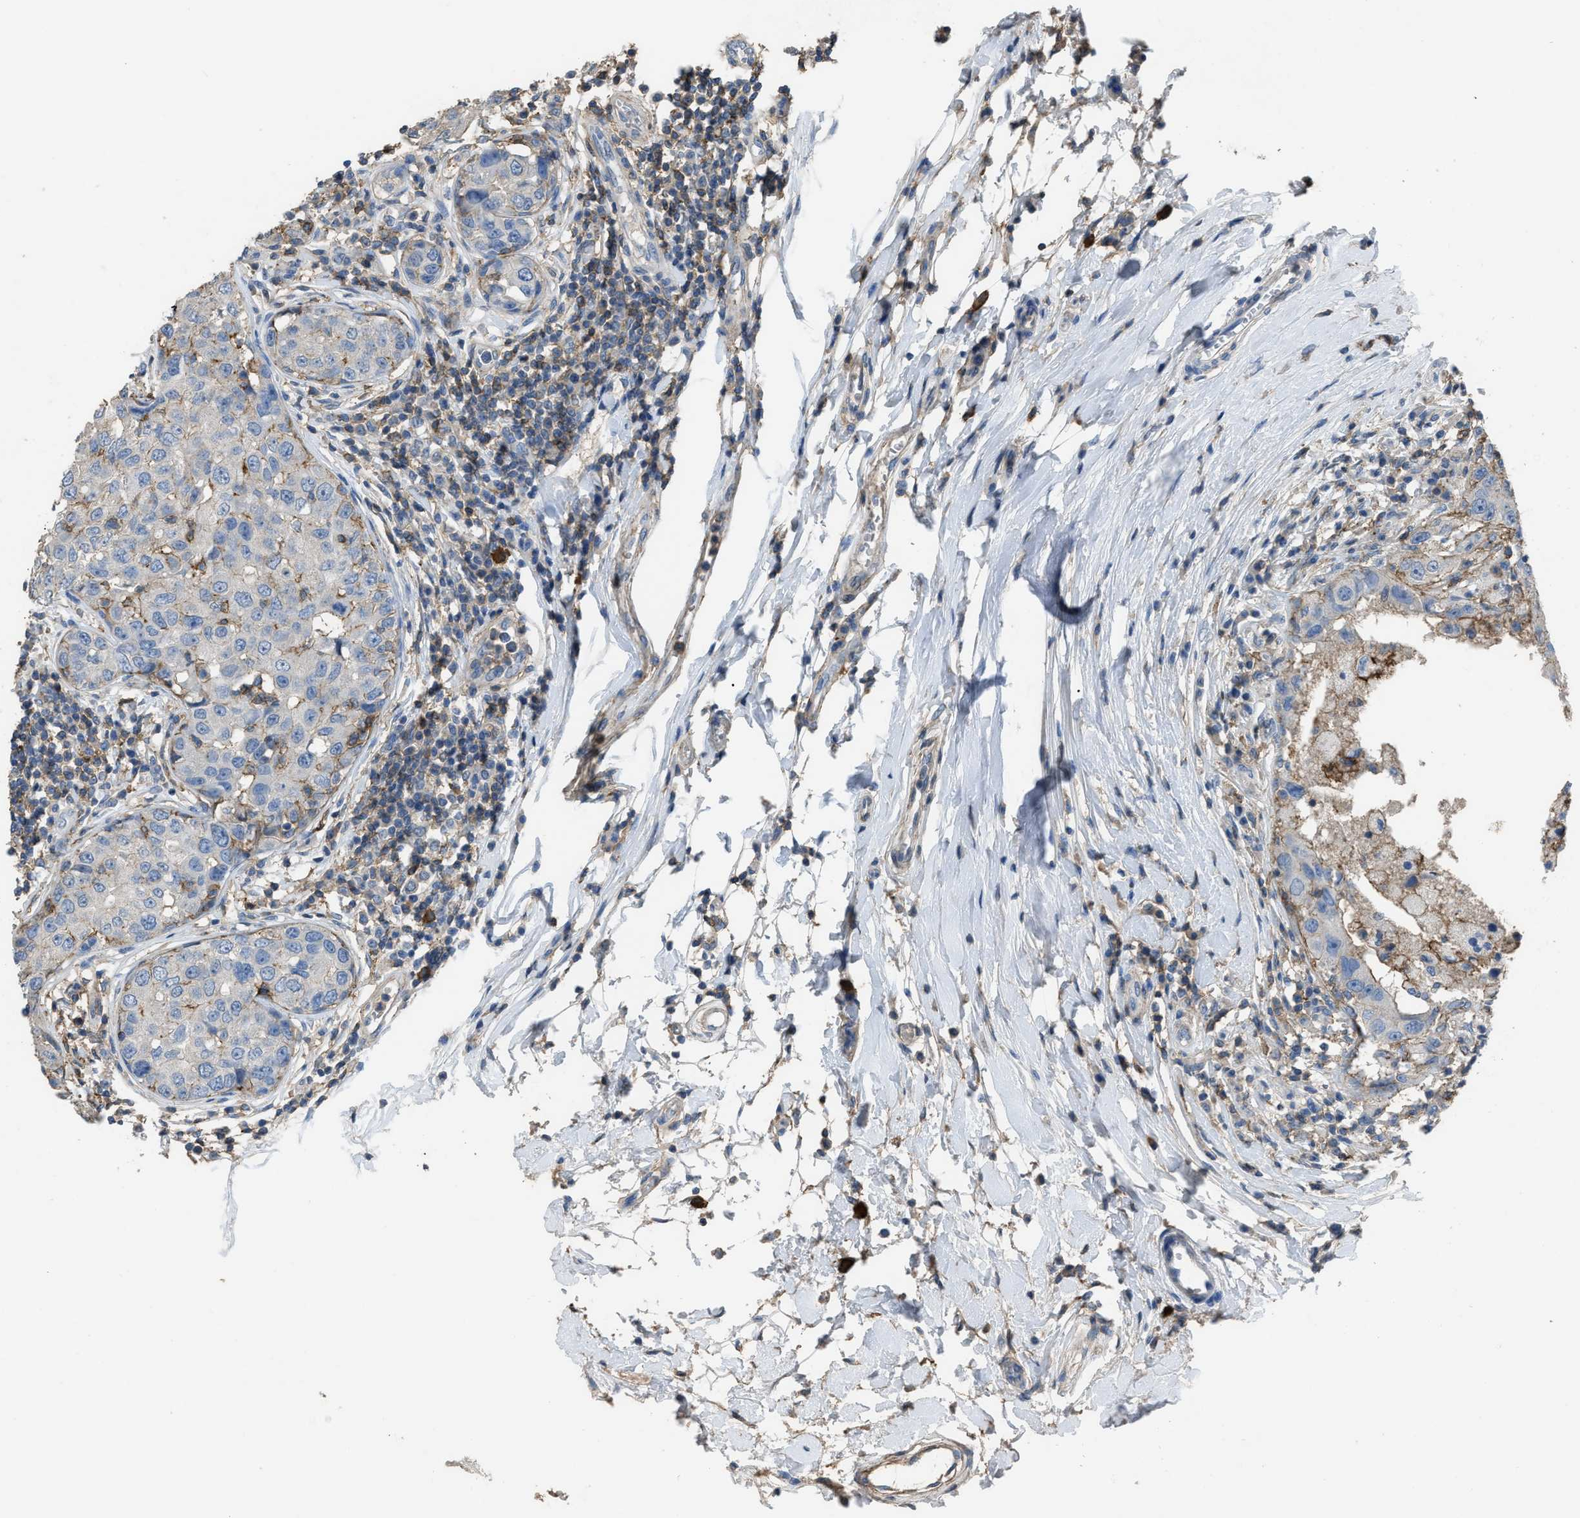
{"staining": {"intensity": "negative", "quantity": "none", "location": "none"}, "tissue": "breast cancer", "cell_type": "Tumor cells", "image_type": "cancer", "snomed": [{"axis": "morphology", "description": "Duct carcinoma"}, {"axis": "topography", "description": "Breast"}], "caption": "Immunohistochemistry (IHC) of breast cancer reveals no expression in tumor cells.", "gene": "OR51E1", "patient": {"sex": "female", "age": 27}}